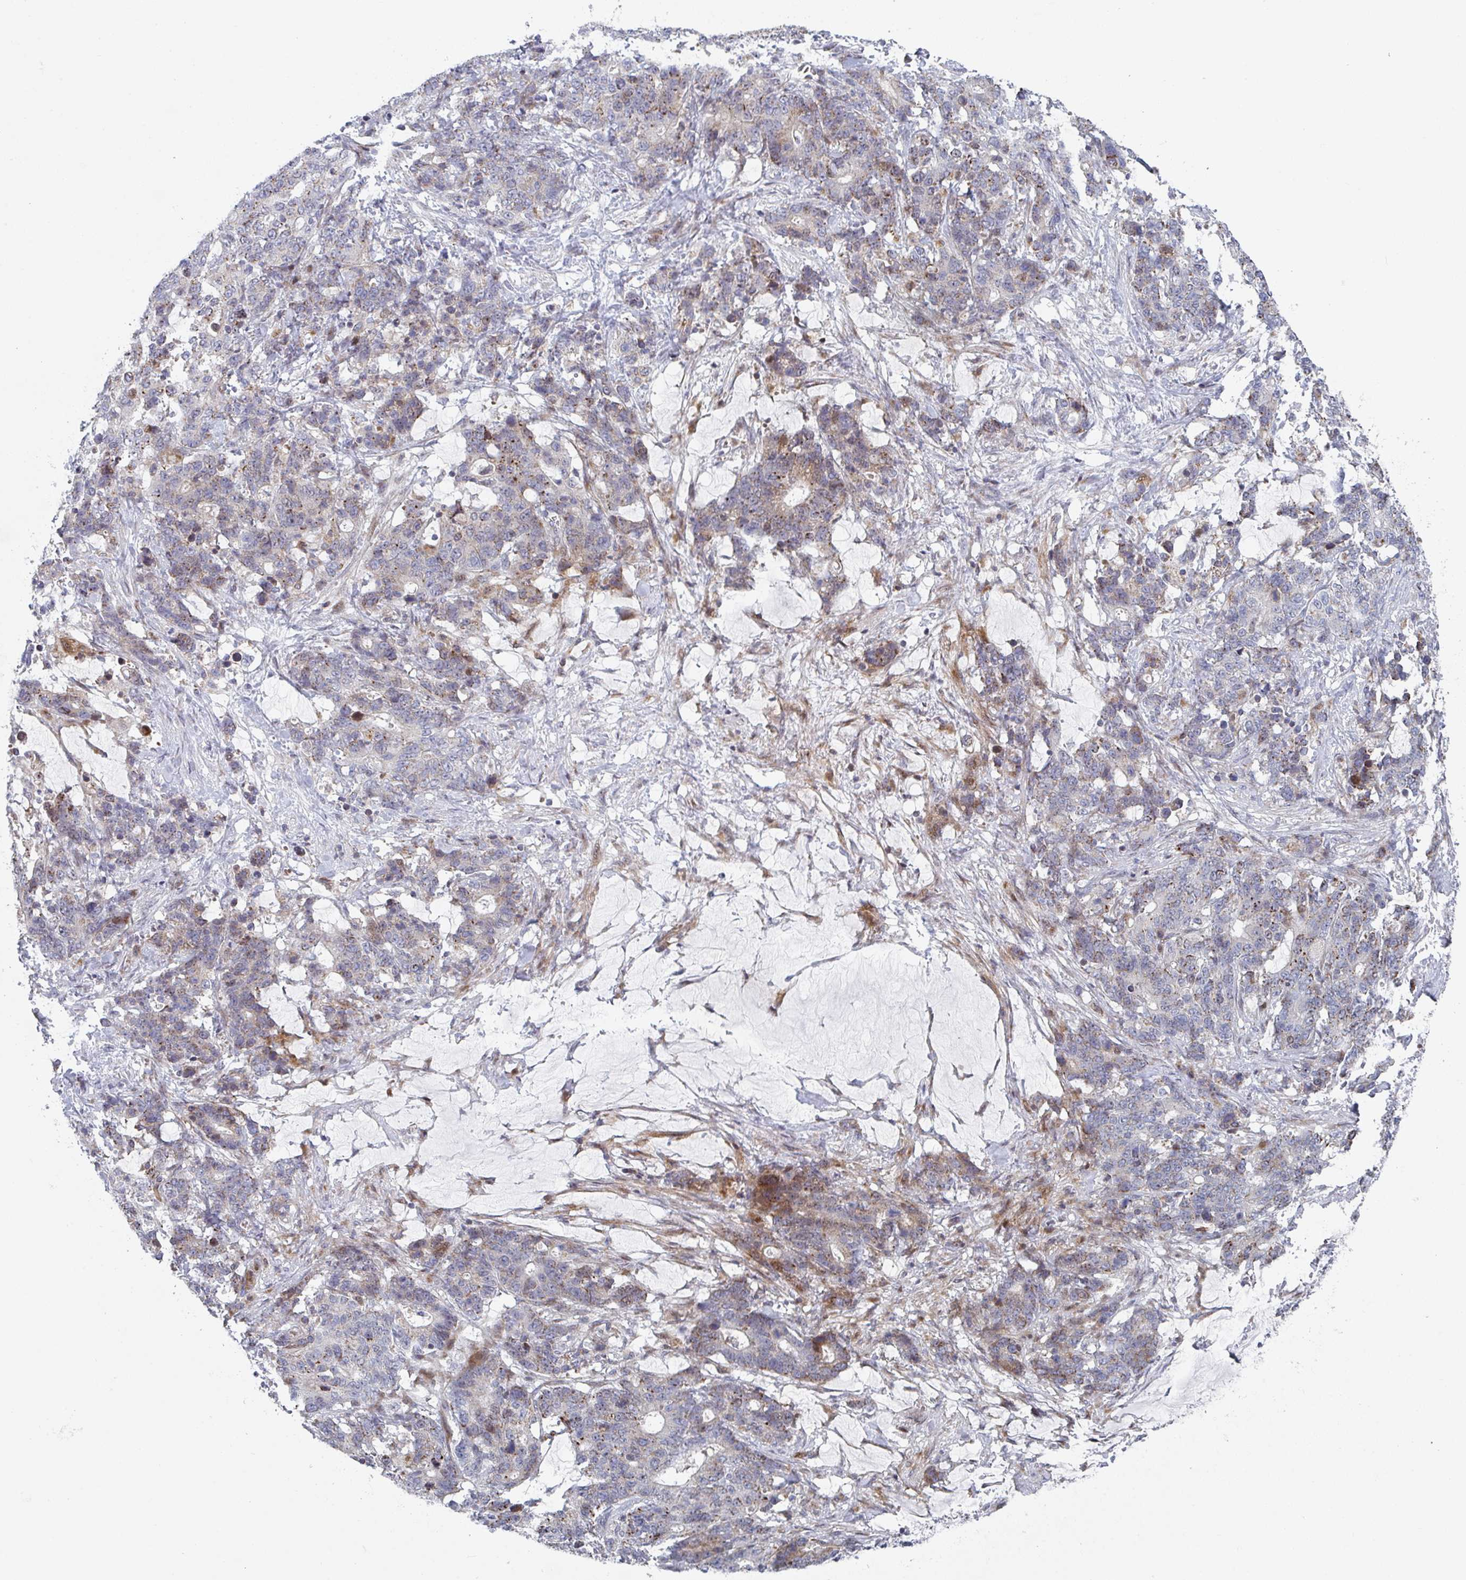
{"staining": {"intensity": "moderate", "quantity": "<25%", "location": "cytoplasmic/membranous"}, "tissue": "stomach cancer", "cell_type": "Tumor cells", "image_type": "cancer", "snomed": [{"axis": "morphology", "description": "Normal tissue, NOS"}, {"axis": "morphology", "description": "Adenocarcinoma, NOS"}, {"axis": "topography", "description": "Stomach"}], "caption": "The photomicrograph shows a brown stain indicating the presence of a protein in the cytoplasmic/membranous of tumor cells in stomach cancer.", "gene": "ZNF644", "patient": {"sex": "female", "age": 64}}